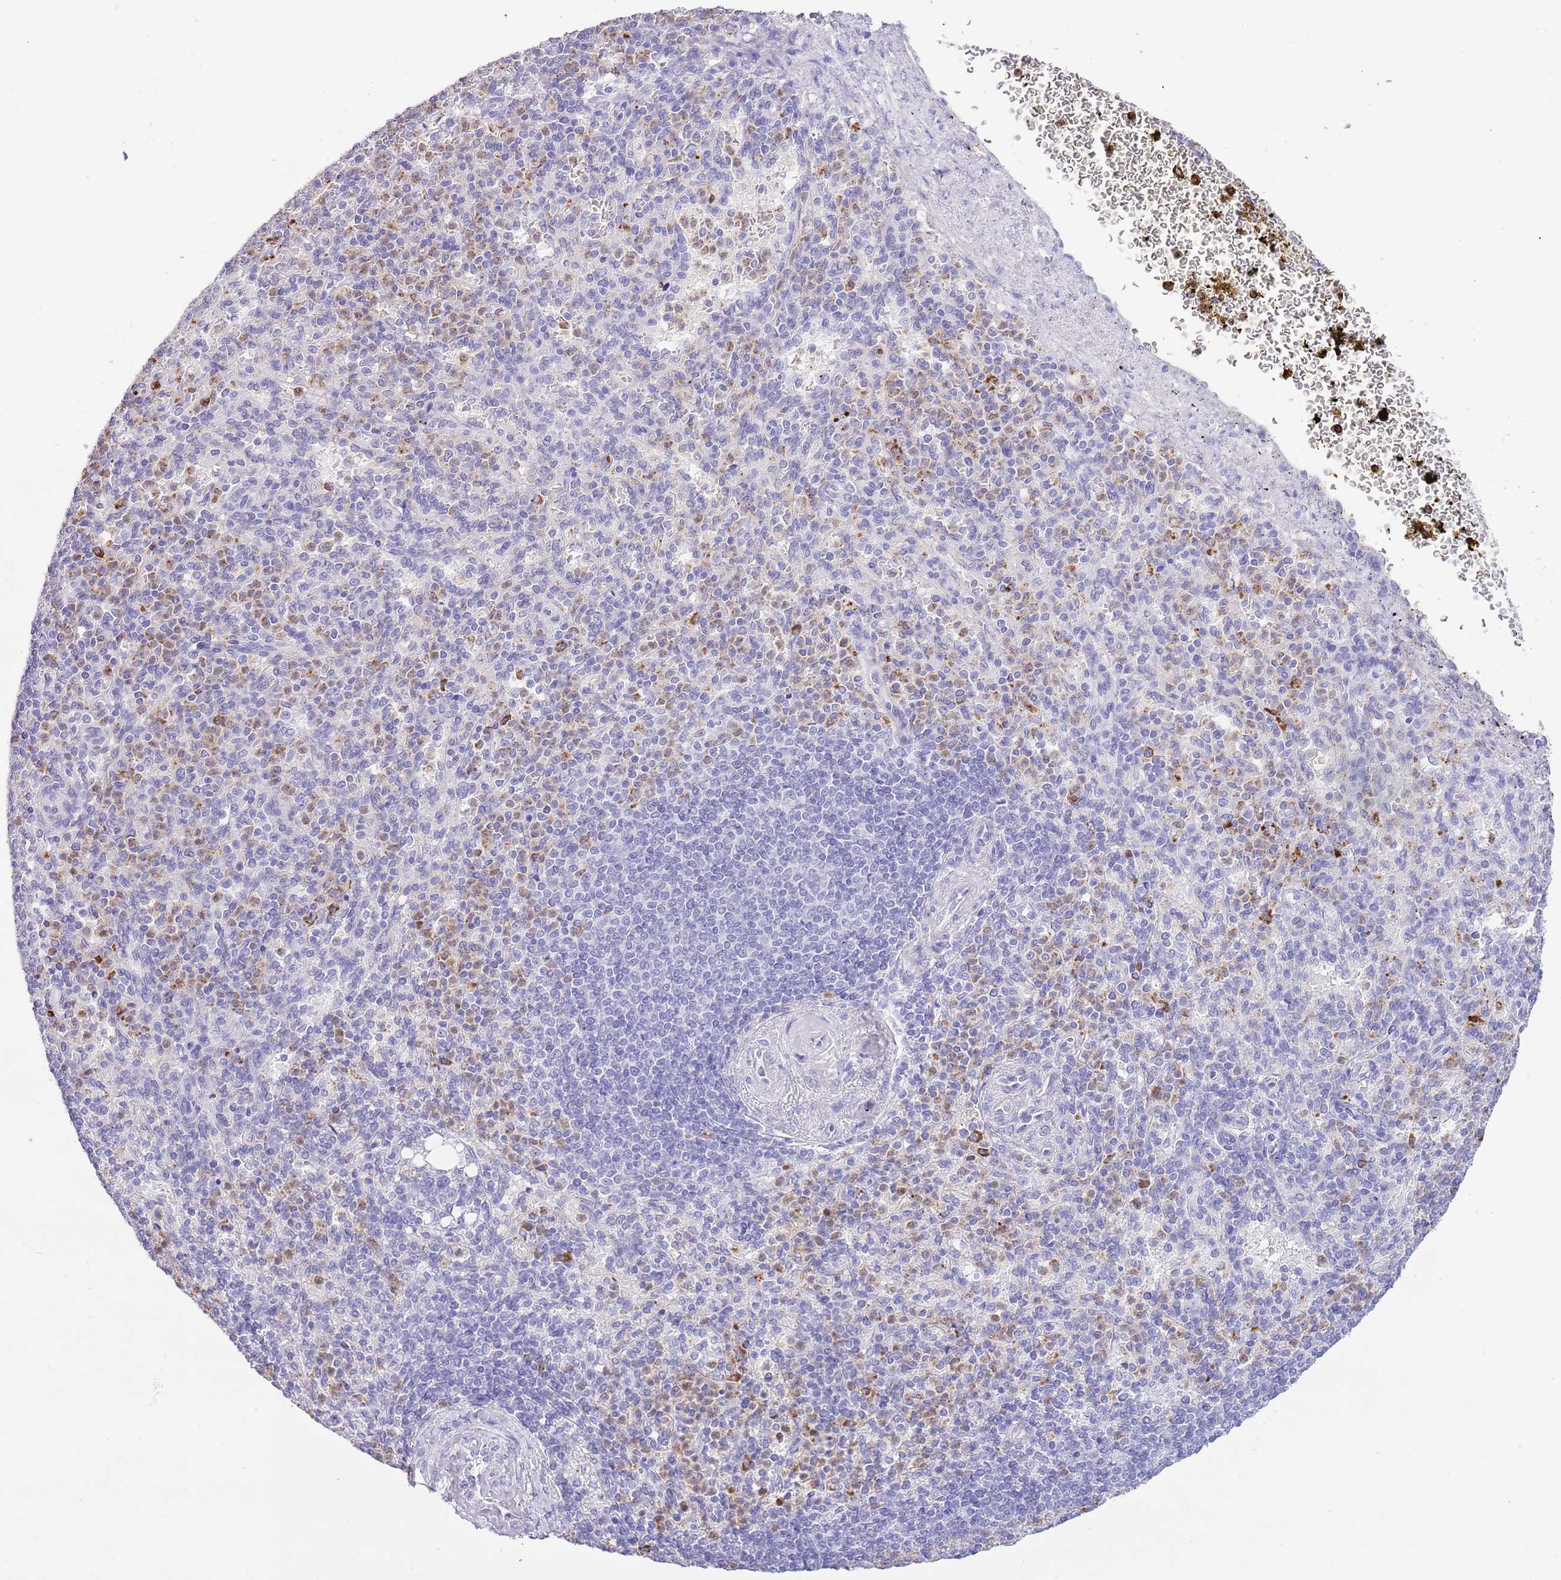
{"staining": {"intensity": "moderate", "quantity": "<25%", "location": "cytoplasmic/membranous"}, "tissue": "spleen", "cell_type": "Cells in red pulp", "image_type": "normal", "snomed": [{"axis": "morphology", "description": "Normal tissue, NOS"}, {"axis": "topography", "description": "Spleen"}], "caption": "Immunohistochemical staining of normal human spleen reveals <25% levels of moderate cytoplasmic/membranous protein staining in approximately <25% of cells in red pulp. (Brightfield microscopy of DAB IHC at high magnification).", "gene": "OR2Z1", "patient": {"sex": "female", "age": 74}}